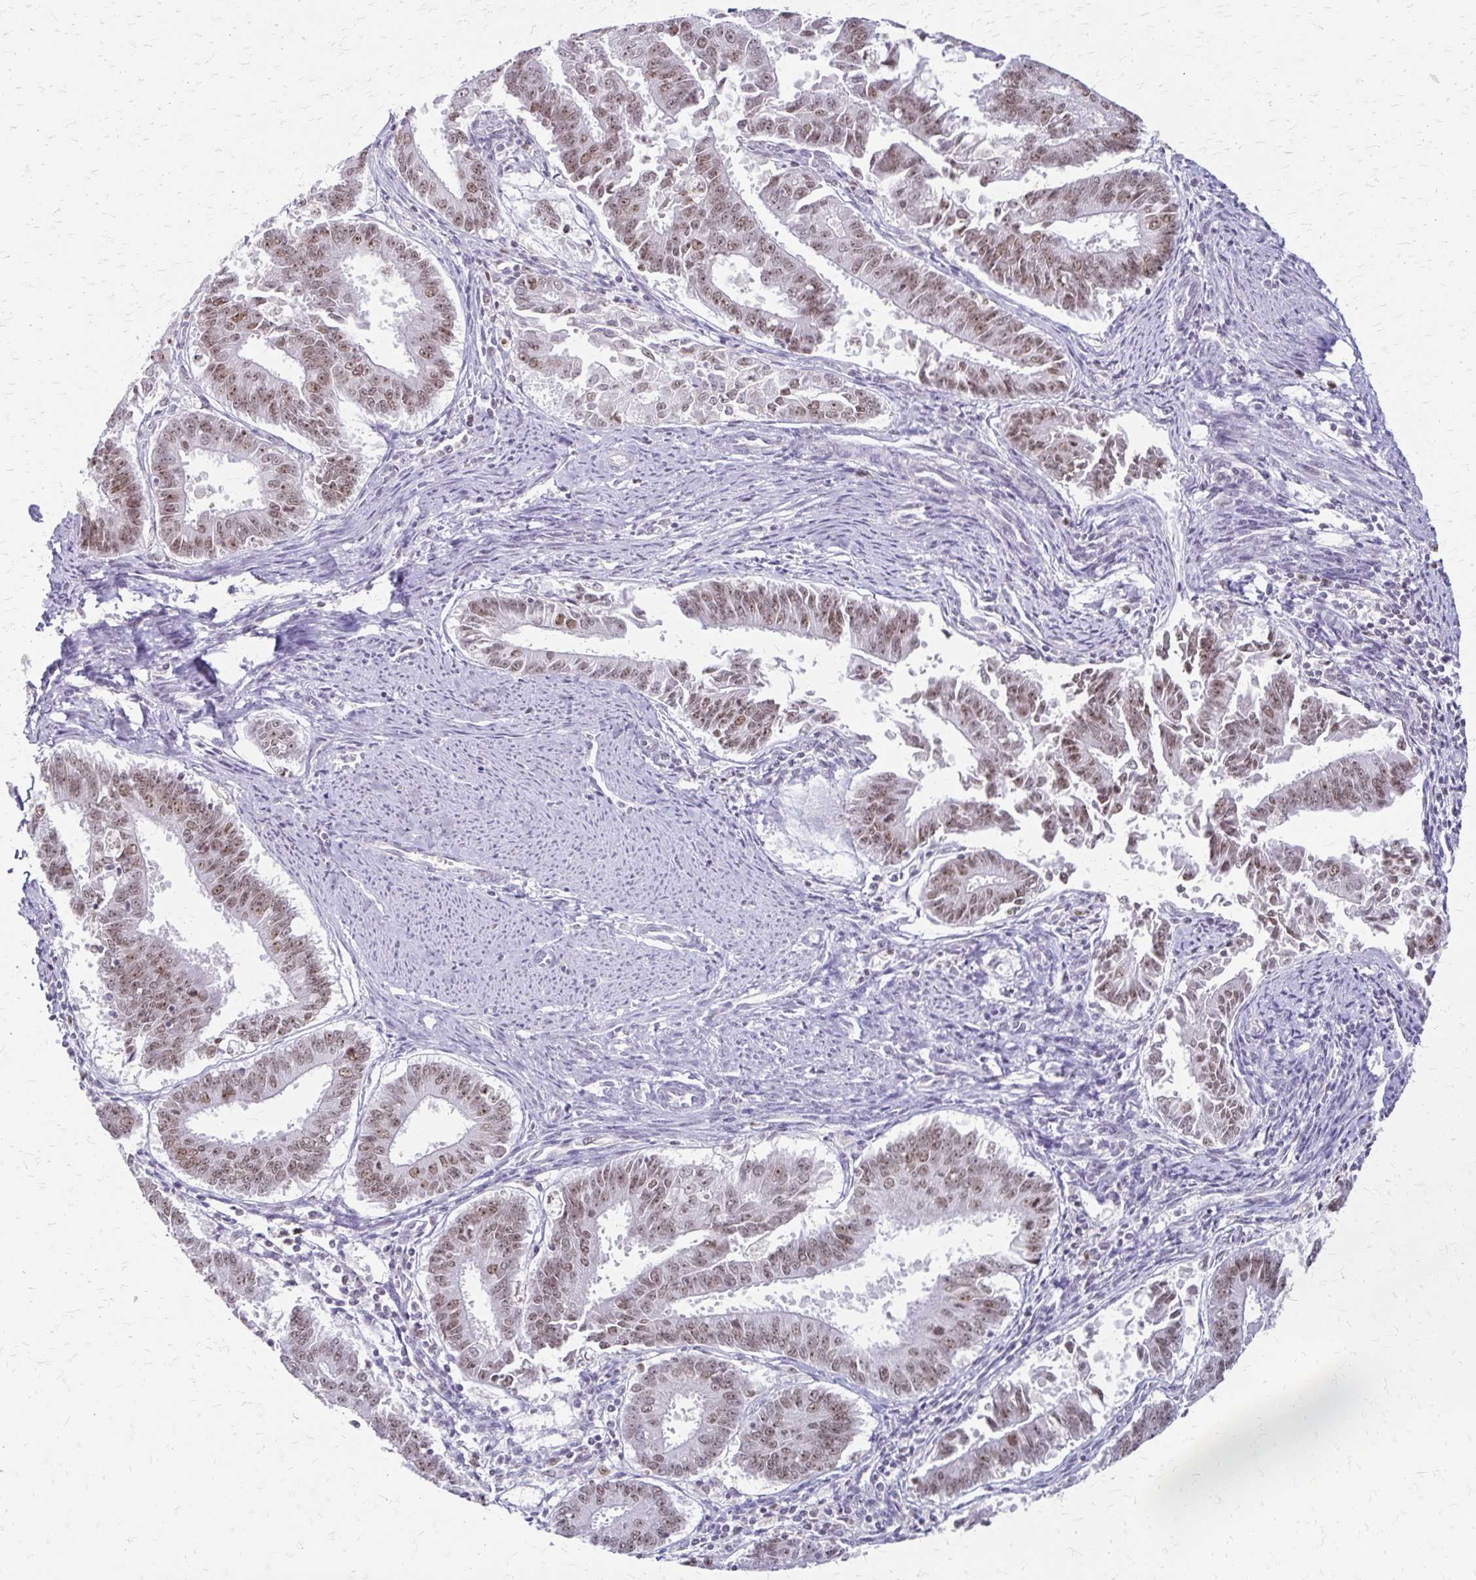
{"staining": {"intensity": "moderate", "quantity": ">75%", "location": "nuclear"}, "tissue": "endometrial cancer", "cell_type": "Tumor cells", "image_type": "cancer", "snomed": [{"axis": "morphology", "description": "Adenocarcinoma, NOS"}, {"axis": "topography", "description": "Endometrium"}], "caption": "Endometrial cancer tissue exhibits moderate nuclear expression in about >75% of tumor cells", "gene": "EED", "patient": {"sex": "female", "age": 73}}